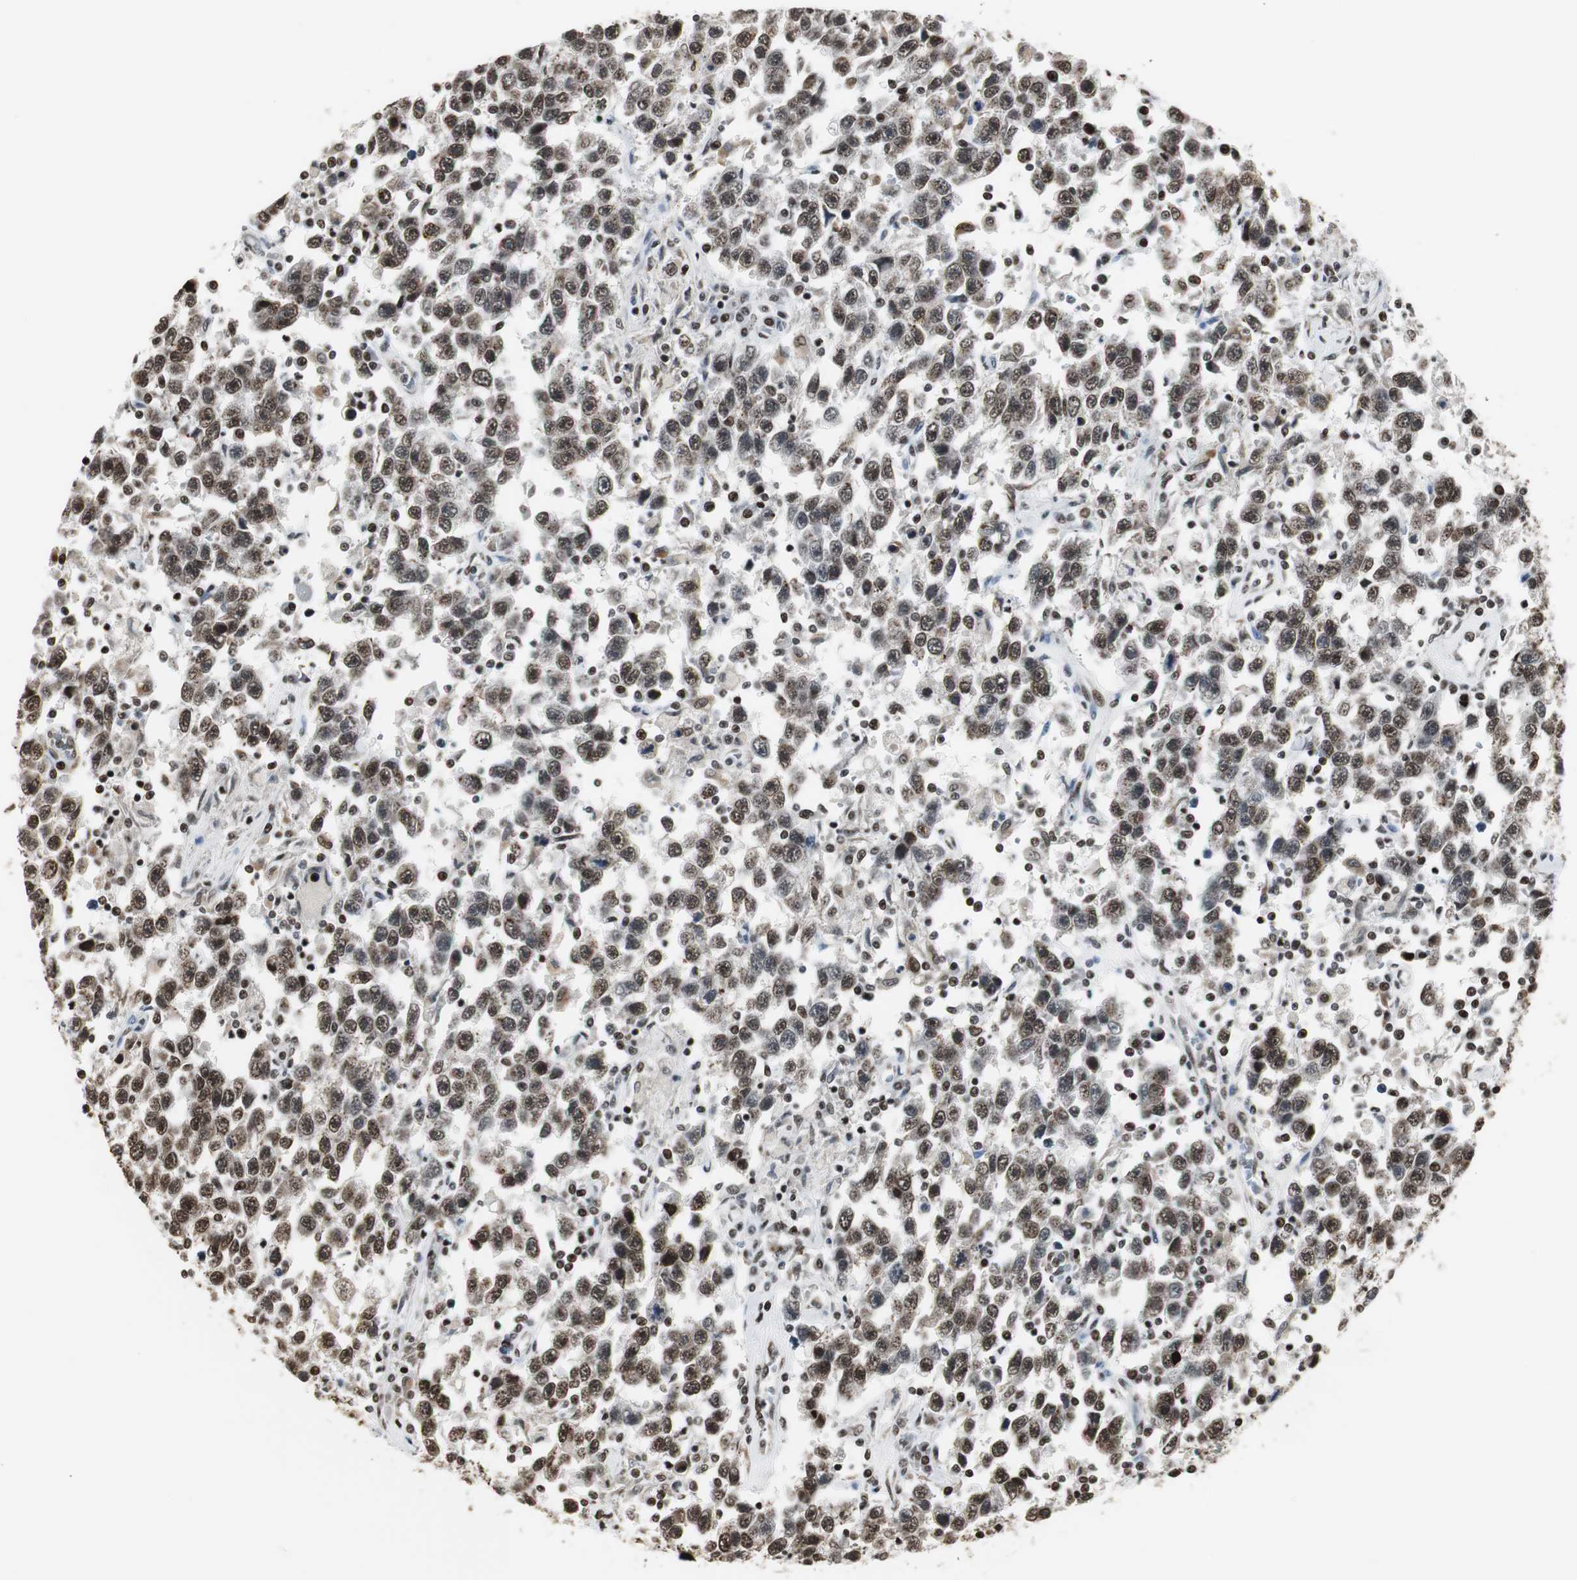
{"staining": {"intensity": "strong", "quantity": ">75%", "location": "cytoplasmic/membranous,nuclear"}, "tissue": "testis cancer", "cell_type": "Tumor cells", "image_type": "cancer", "snomed": [{"axis": "morphology", "description": "Seminoma, NOS"}, {"axis": "topography", "description": "Testis"}], "caption": "Tumor cells show high levels of strong cytoplasmic/membranous and nuclear expression in about >75% of cells in testis cancer (seminoma).", "gene": "PARN", "patient": {"sex": "male", "age": 41}}